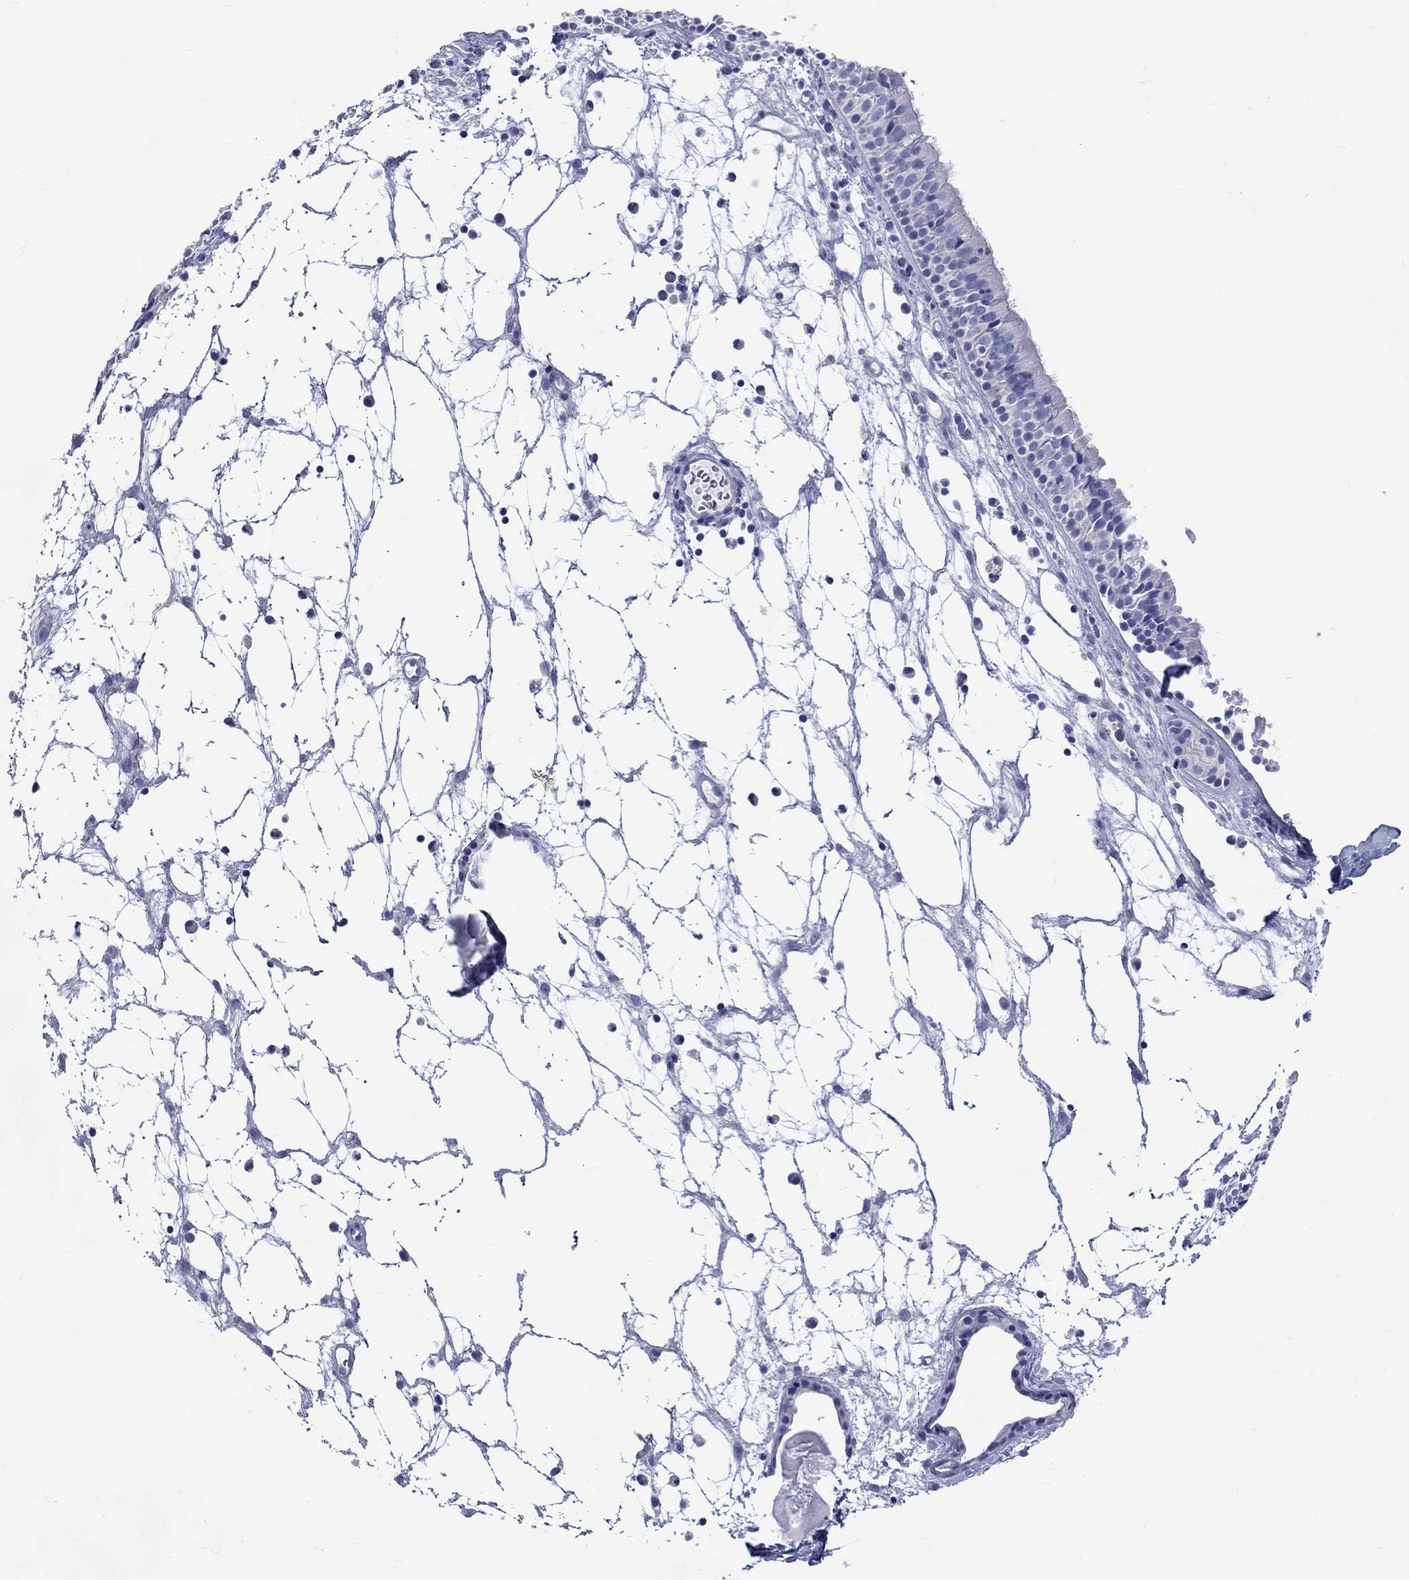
{"staining": {"intensity": "negative", "quantity": "none", "location": "none"}, "tissue": "nasopharynx", "cell_type": "Respiratory epithelial cells", "image_type": "normal", "snomed": [{"axis": "morphology", "description": "Normal tissue, NOS"}, {"axis": "topography", "description": "Nasopharynx"}], "caption": "Benign nasopharynx was stained to show a protein in brown. There is no significant staining in respiratory epithelial cells. Nuclei are stained in blue.", "gene": "SPATA9", "patient": {"sex": "male", "age": 83}}